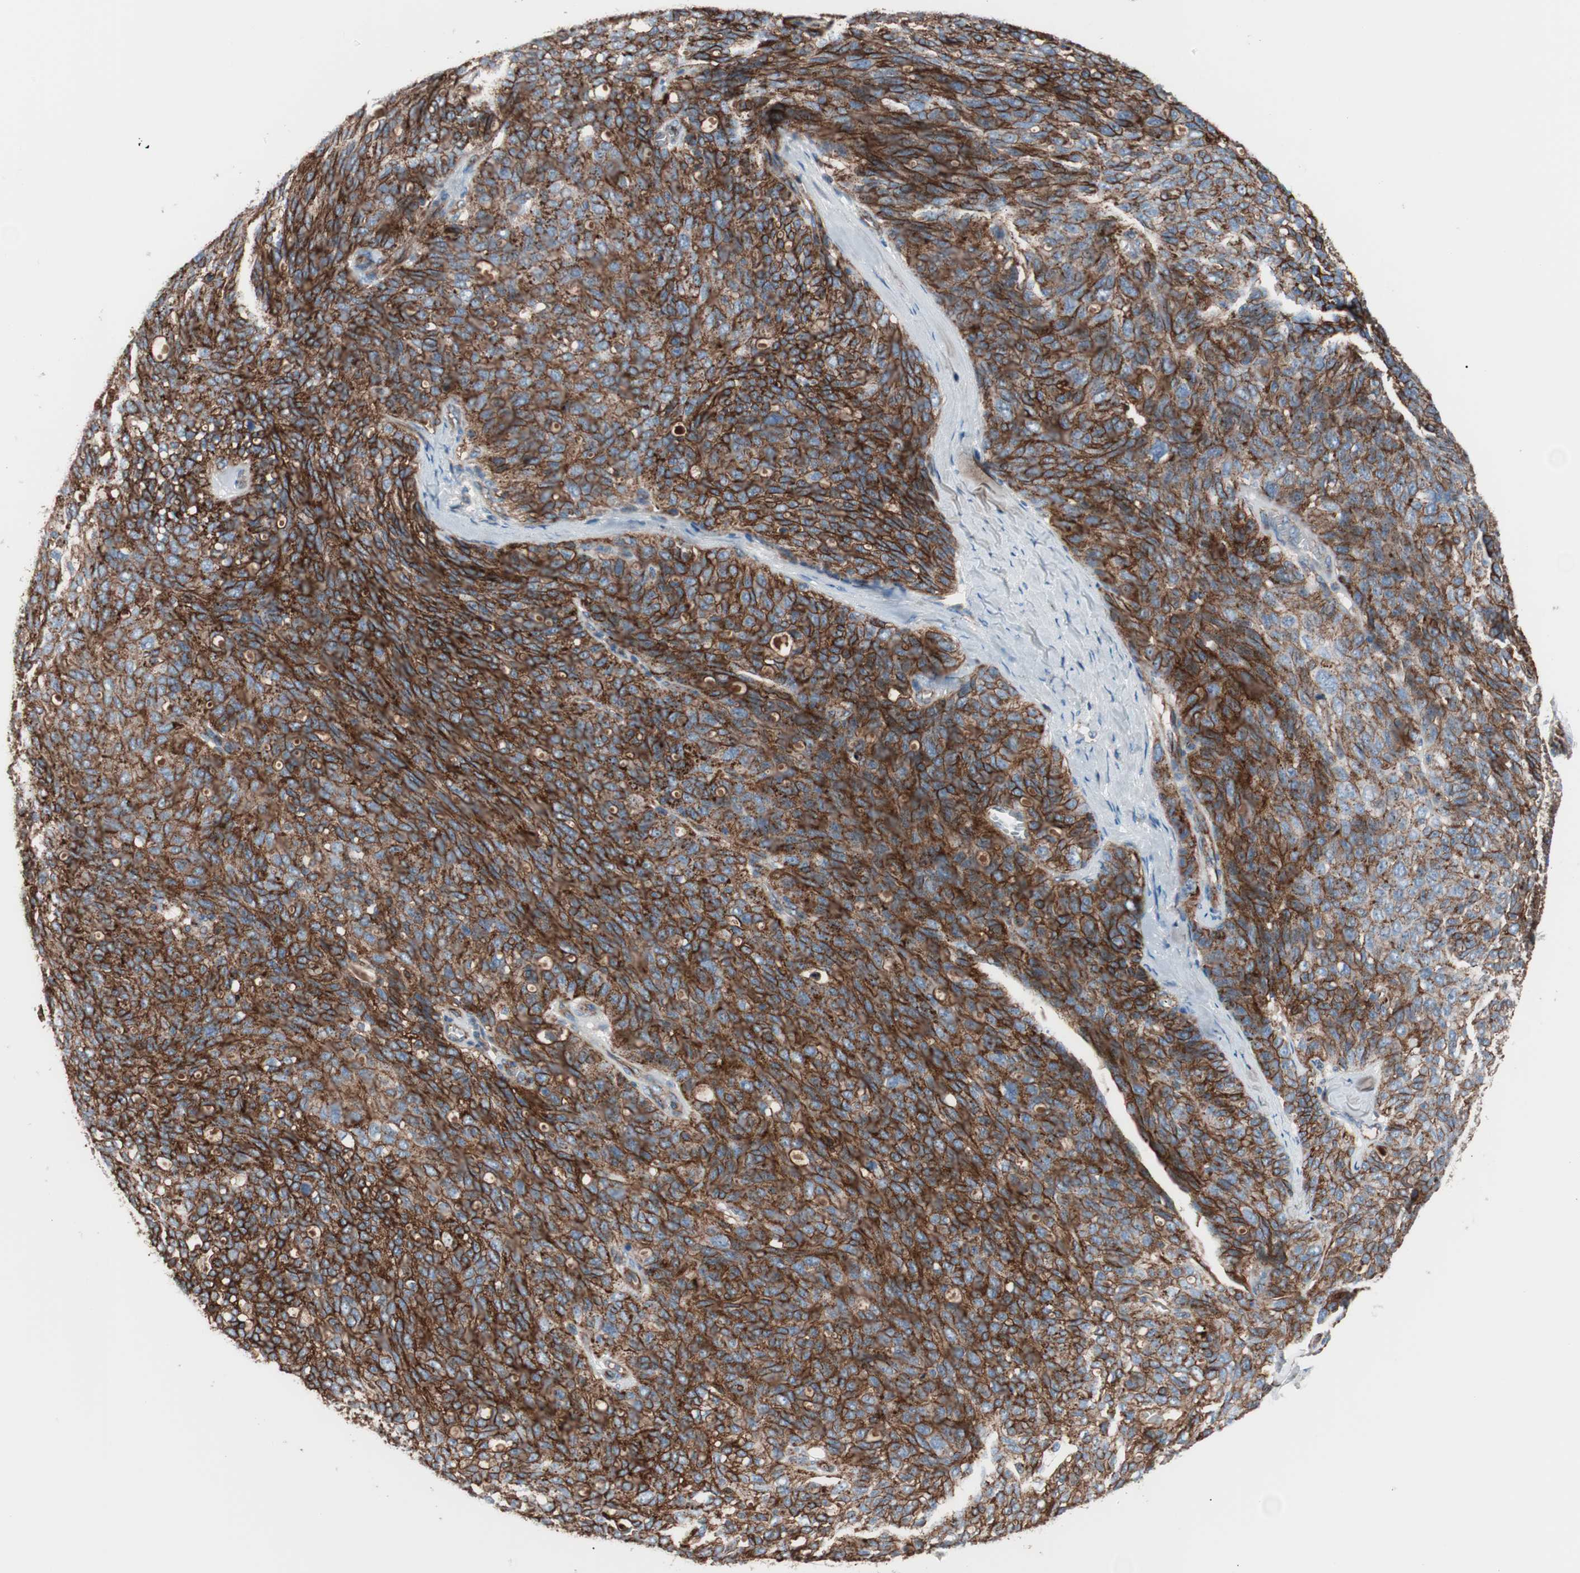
{"staining": {"intensity": "strong", "quantity": ">75%", "location": "cytoplasmic/membranous"}, "tissue": "ovarian cancer", "cell_type": "Tumor cells", "image_type": "cancer", "snomed": [{"axis": "morphology", "description": "Carcinoma, endometroid"}, {"axis": "topography", "description": "Ovary"}], "caption": "Endometroid carcinoma (ovarian) stained with a brown dye demonstrates strong cytoplasmic/membranous positive staining in approximately >75% of tumor cells.", "gene": "FLOT2", "patient": {"sex": "female", "age": 60}}